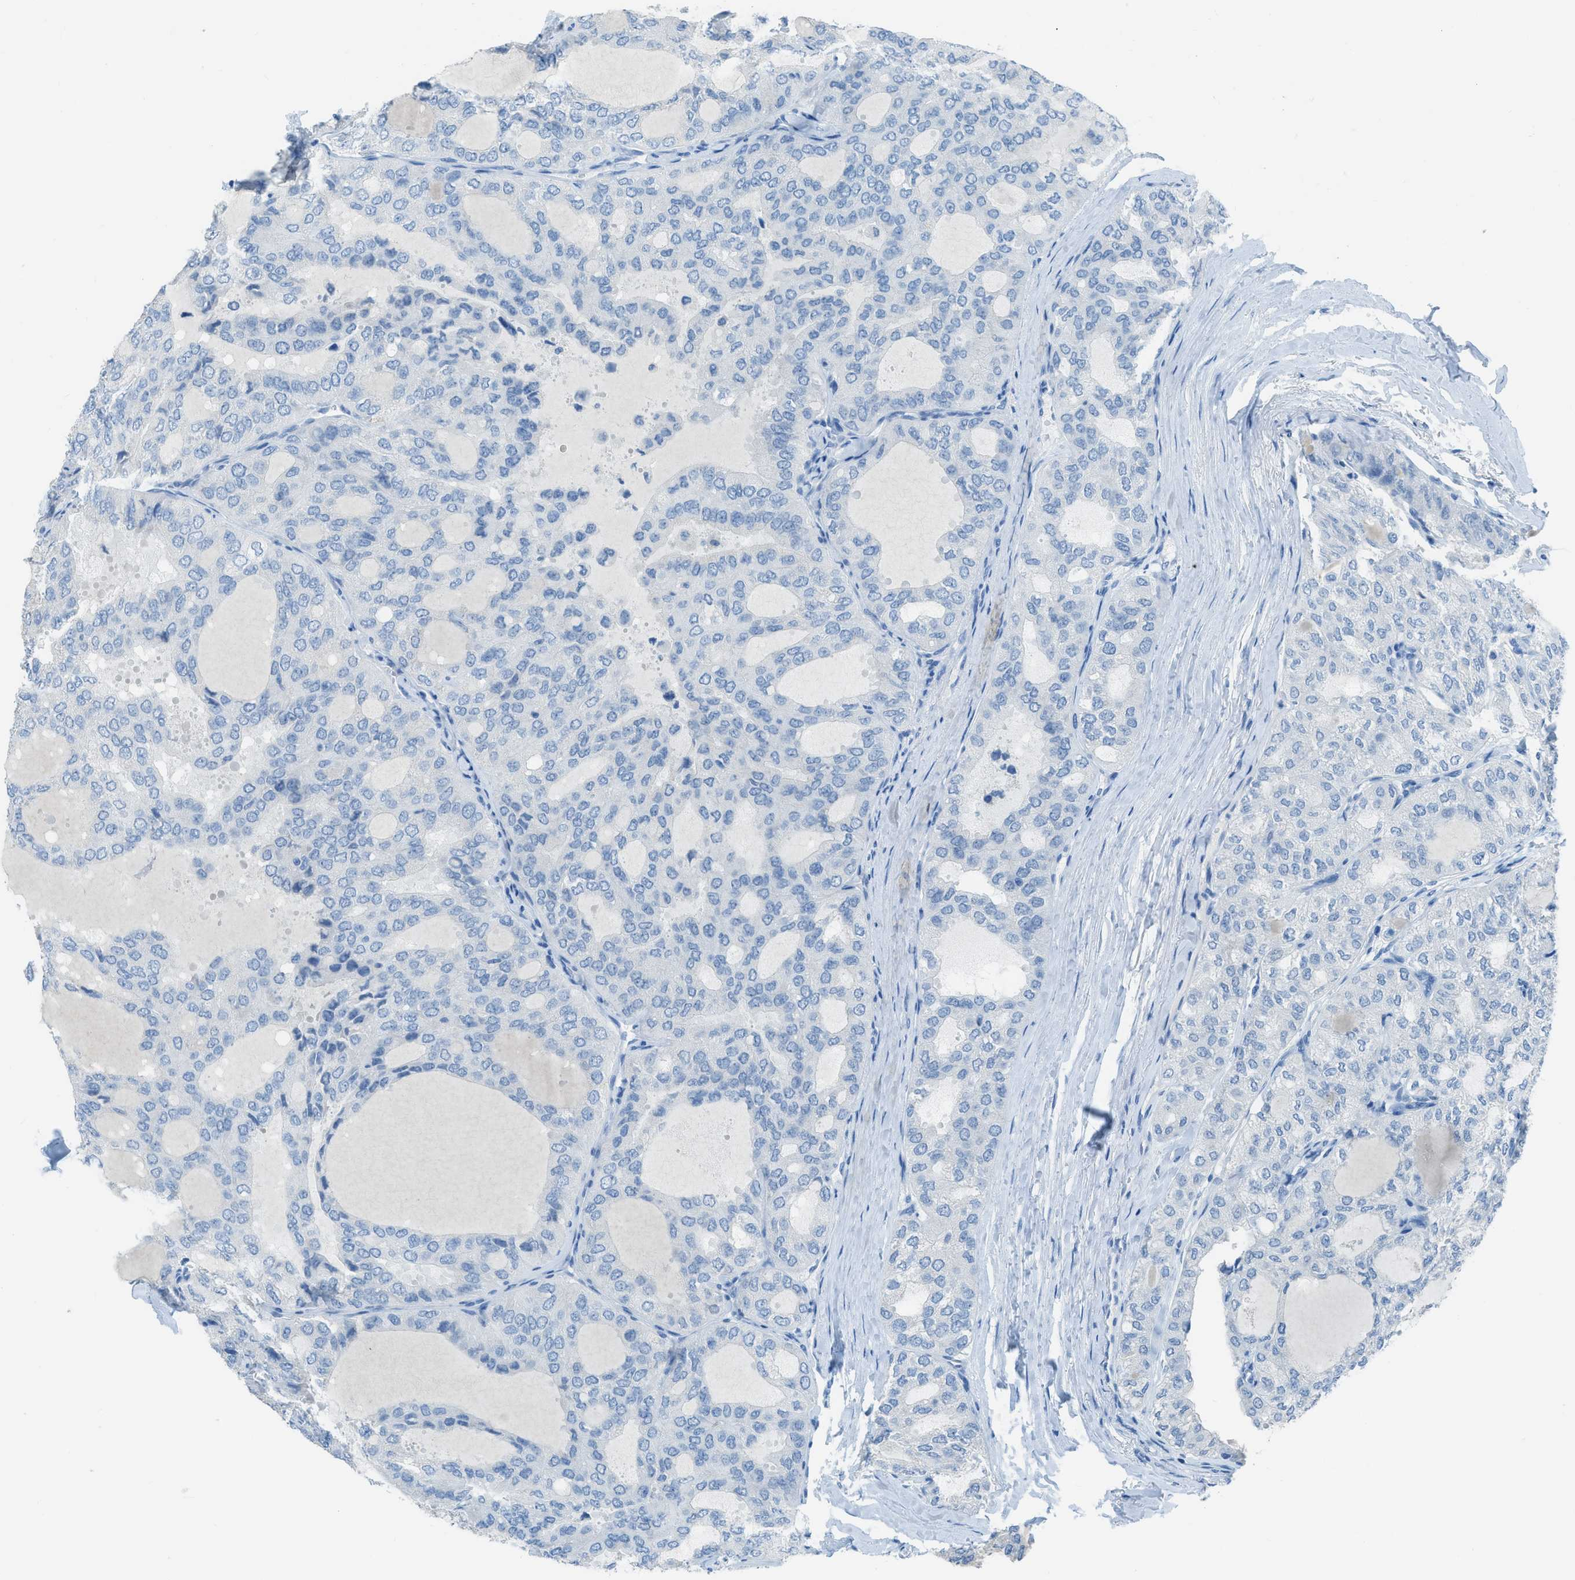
{"staining": {"intensity": "negative", "quantity": "none", "location": "none"}, "tissue": "thyroid cancer", "cell_type": "Tumor cells", "image_type": "cancer", "snomed": [{"axis": "morphology", "description": "Follicular adenoma carcinoma, NOS"}, {"axis": "topography", "description": "Thyroid gland"}], "caption": "Immunohistochemistry image of neoplastic tissue: thyroid cancer stained with DAB (3,3'-diaminobenzidine) demonstrates no significant protein positivity in tumor cells. The staining was performed using DAB (3,3'-diaminobenzidine) to visualize the protein expression in brown, while the nuclei were stained in blue with hematoxylin (Magnification: 20x).", "gene": "ACAN", "patient": {"sex": "male", "age": 75}}